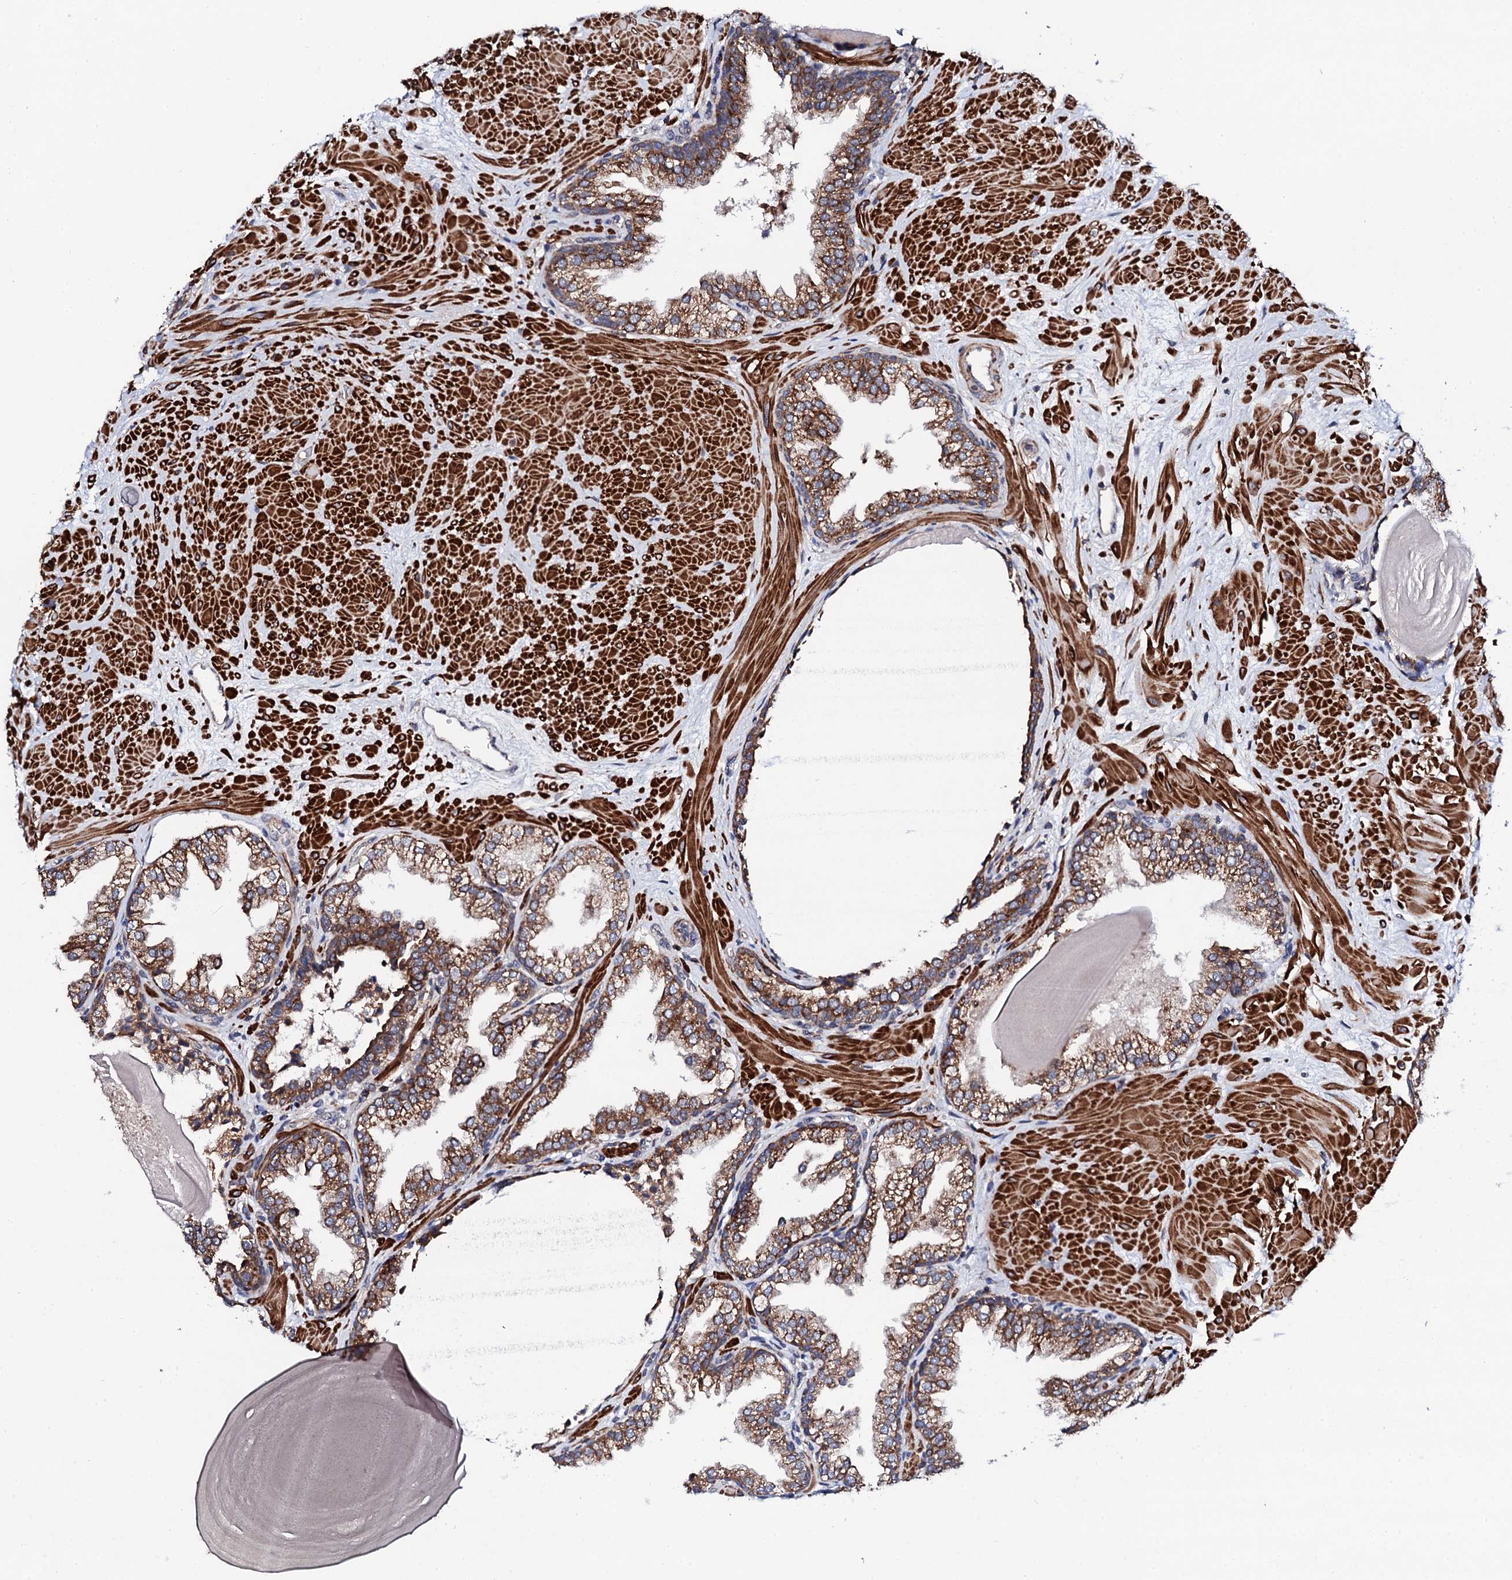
{"staining": {"intensity": "moderate", "quantity": ">75%", "location": "cytoplasmic/membranous"}, "tissue": "prostate", "cell_type": "Glandular cells", "image_type": "normal", "snomed": [{"axis": "morphology", "description": "Normal tissue, NOS"}, {"axis": "topography", "description": "Prostate"}], "caption": "DAB (3,3'-diaminobenzidine) immunohistochemical staining of normal prostate displays moderate cytoplasmic/membranous protein staining in about >75% of glandular cells.", "gene": "COG4", "patient": {"sex": "male", "age": 48}}